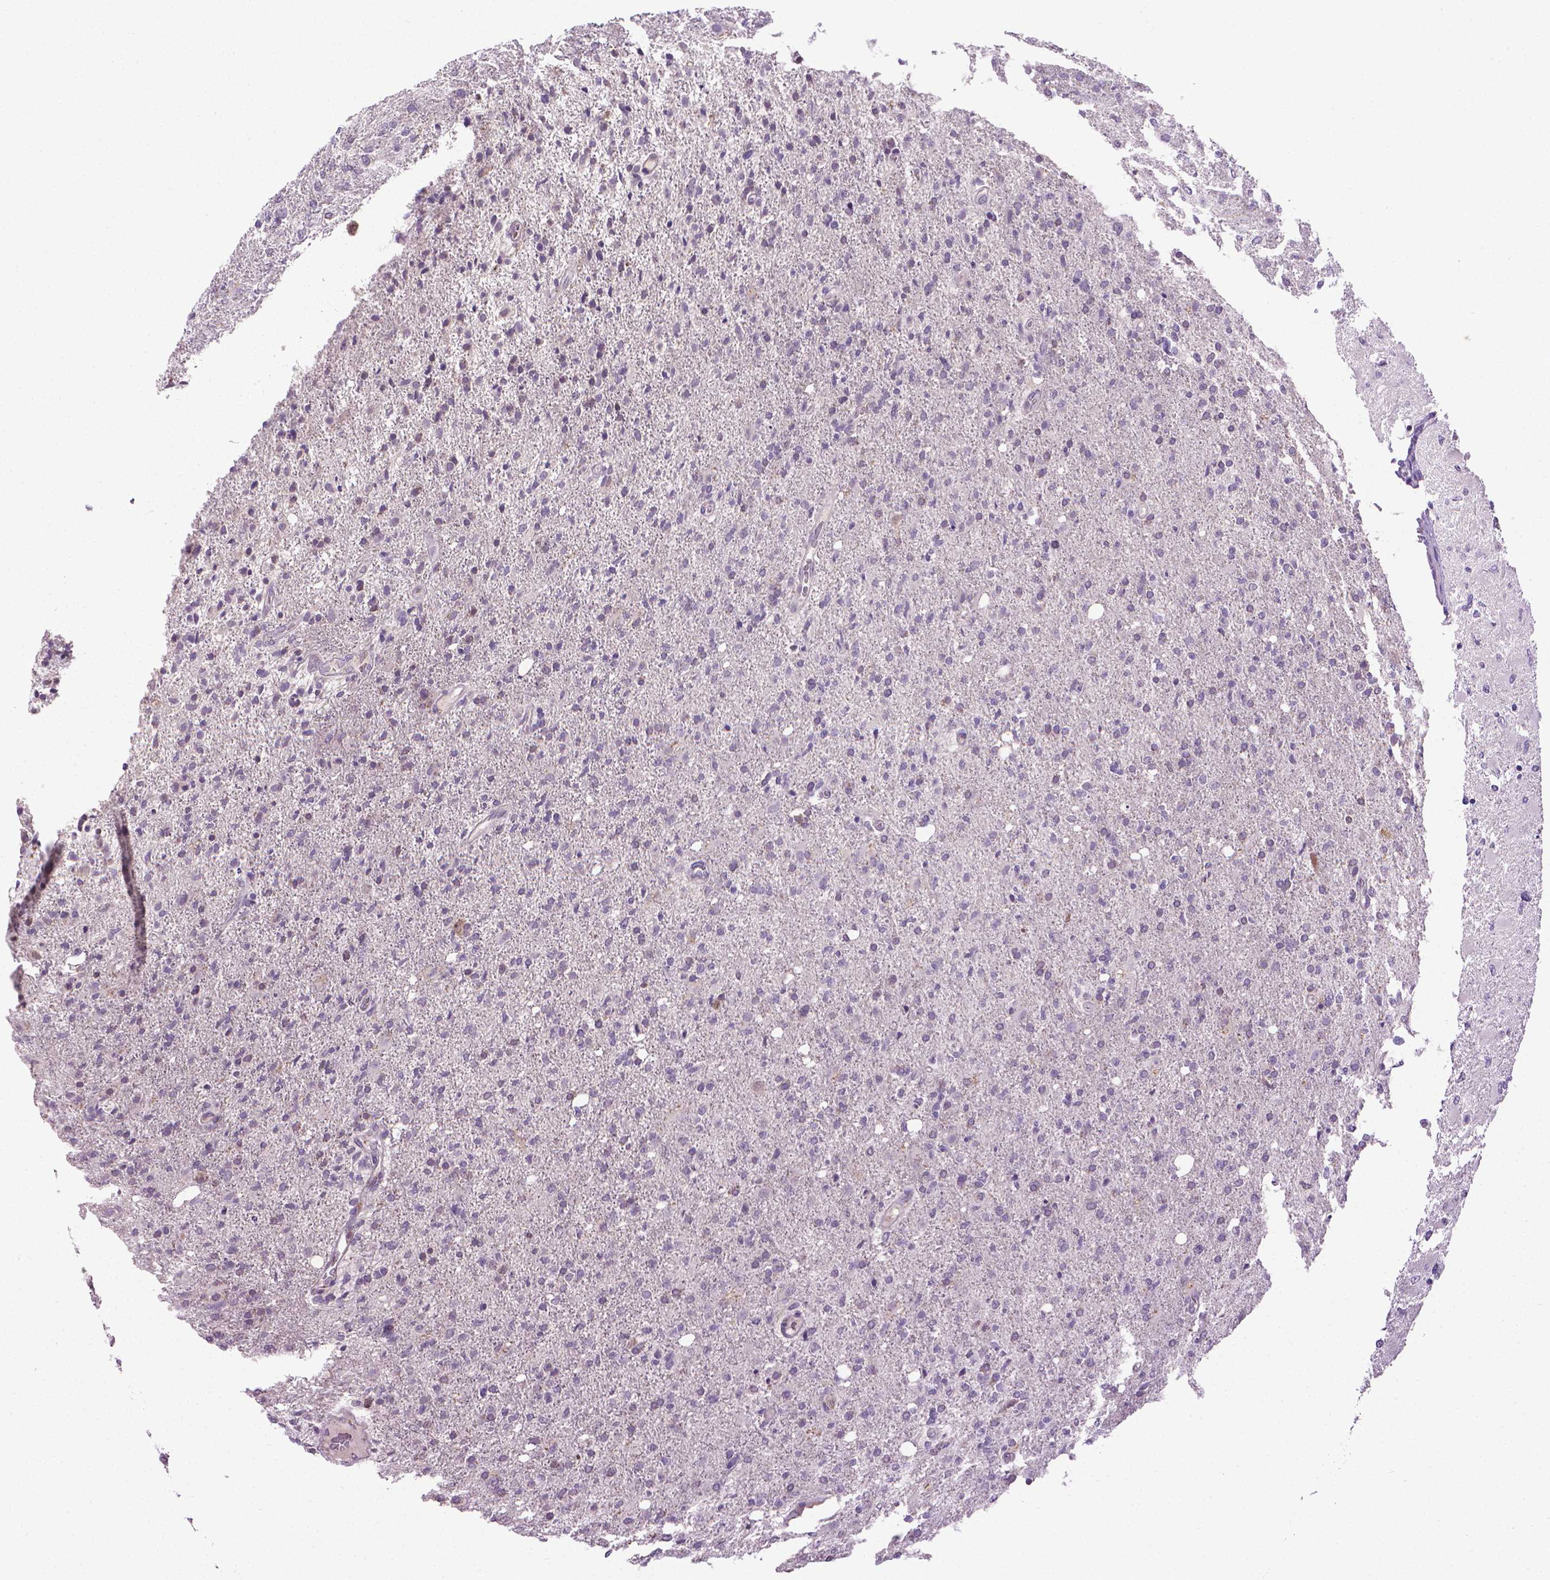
{"staining": {"intensity": "negative", "quantity": "none", "location": "none"}, "tissue": "glioma", "cell_type": "Tumor cells", "image_type": "cancer", "snomed": [{"axis": "morphology", "description": "Glioma, malignant, High grade"}, {"axis": "topography", "description": "Cerebral cortex"}], "caption": "Immunohistochemistry (IHC) histopathology image of neoplastic tissue: glioma stained with DAB shows no significant protein expression in tumor cells.", "gene": "CDKN2D", "patient": {"sex": "male", "age": 70}}